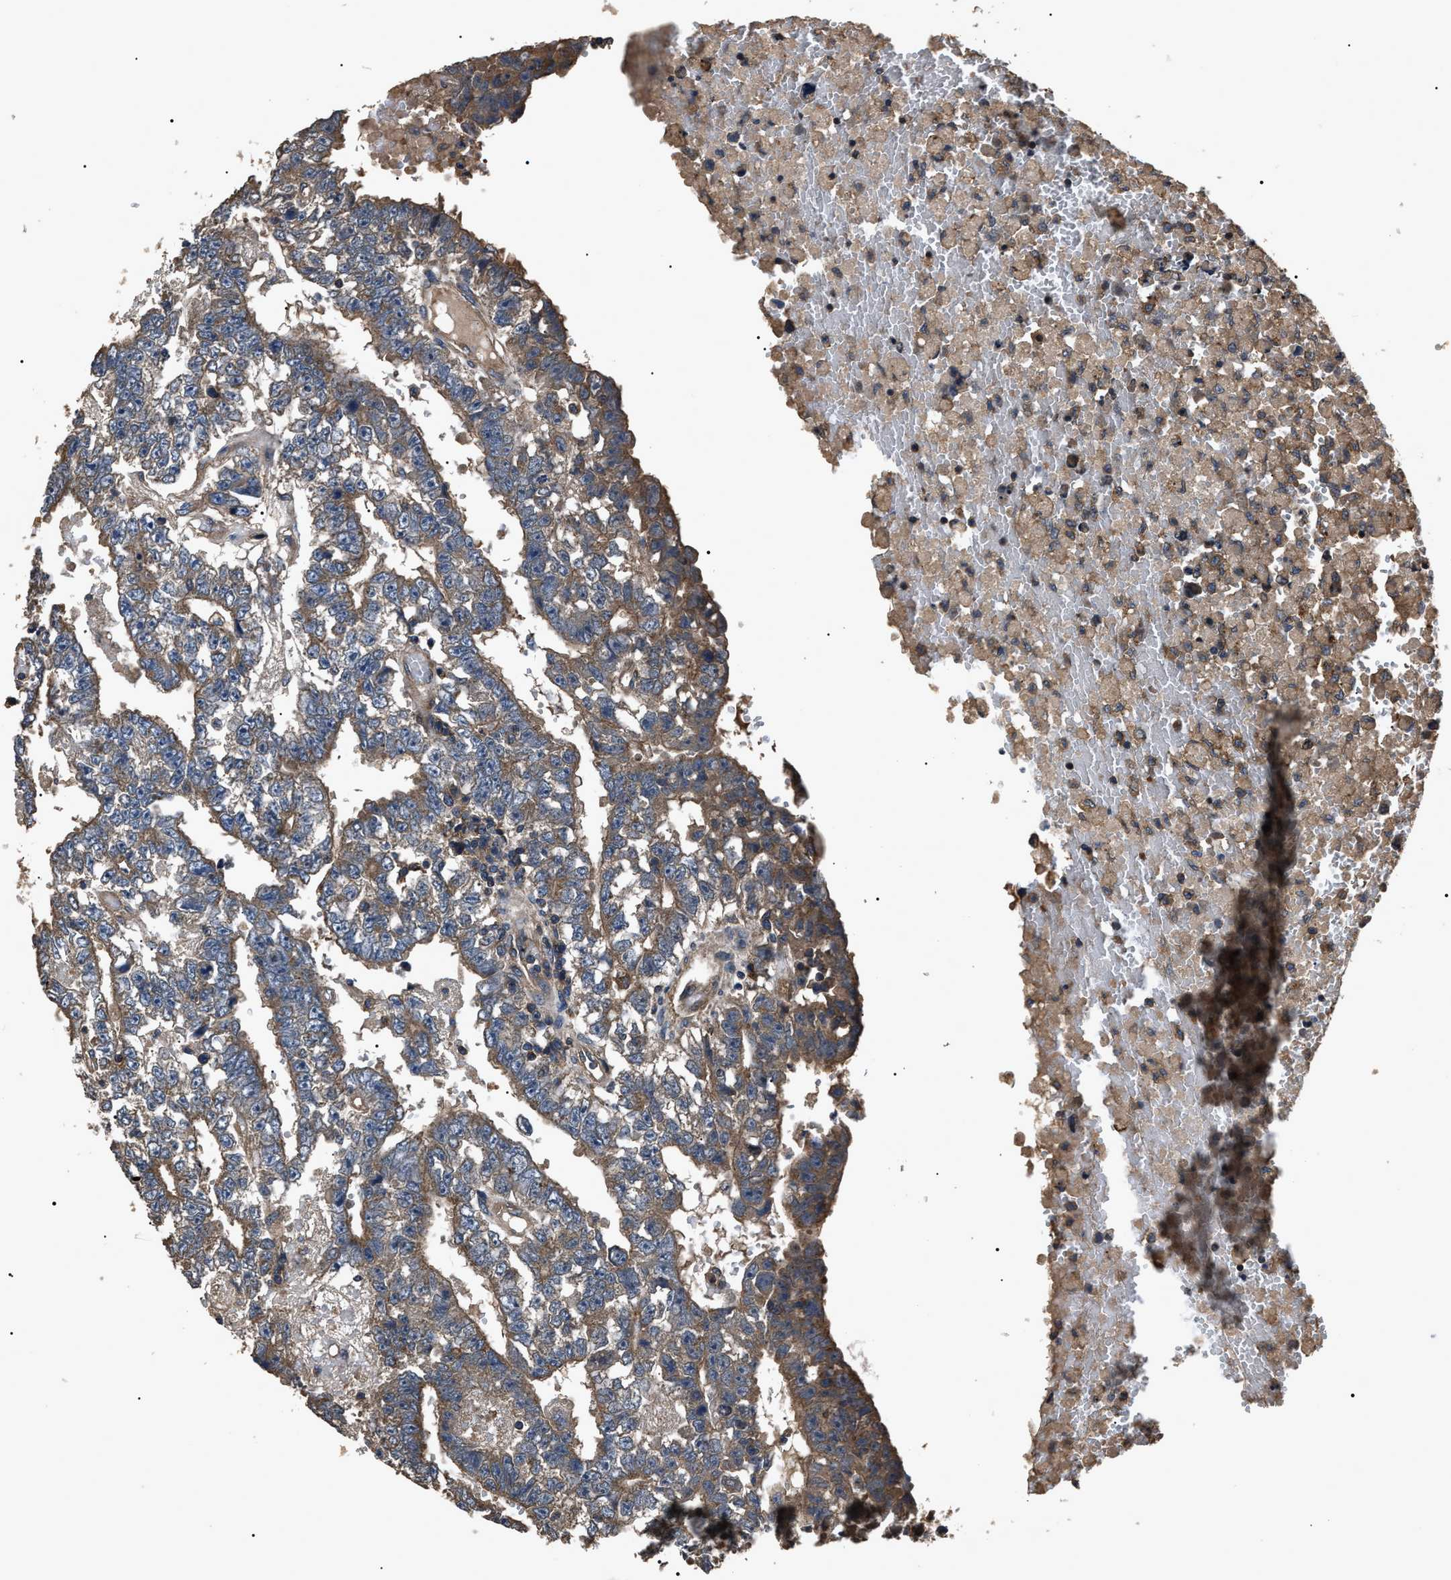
{"staining": {"intensity": "moderate", "quantity": ">75%", "location": "cytoplasmic/membranous"}, "tissue": "testis cancer", "cell_type": "Tumor cells", "image_type": "cancer", "snomed": [{"axis": "morphology", "description": "Carcinoma, Embryonal, NOS"}, {"axis": "topography", "description": "Testis"}], "caption": "Brown immunohistochemical staining in testis cancer shows moderate cytoplasmic/membranous positivity in approximately >75% of tumor cells. (DAB (3,3'-diaminobenzidine) IHC with brightfield microscopy, high magnification).", "gene": "RNF216", "patient": {"sex": "male", "age": 25}}